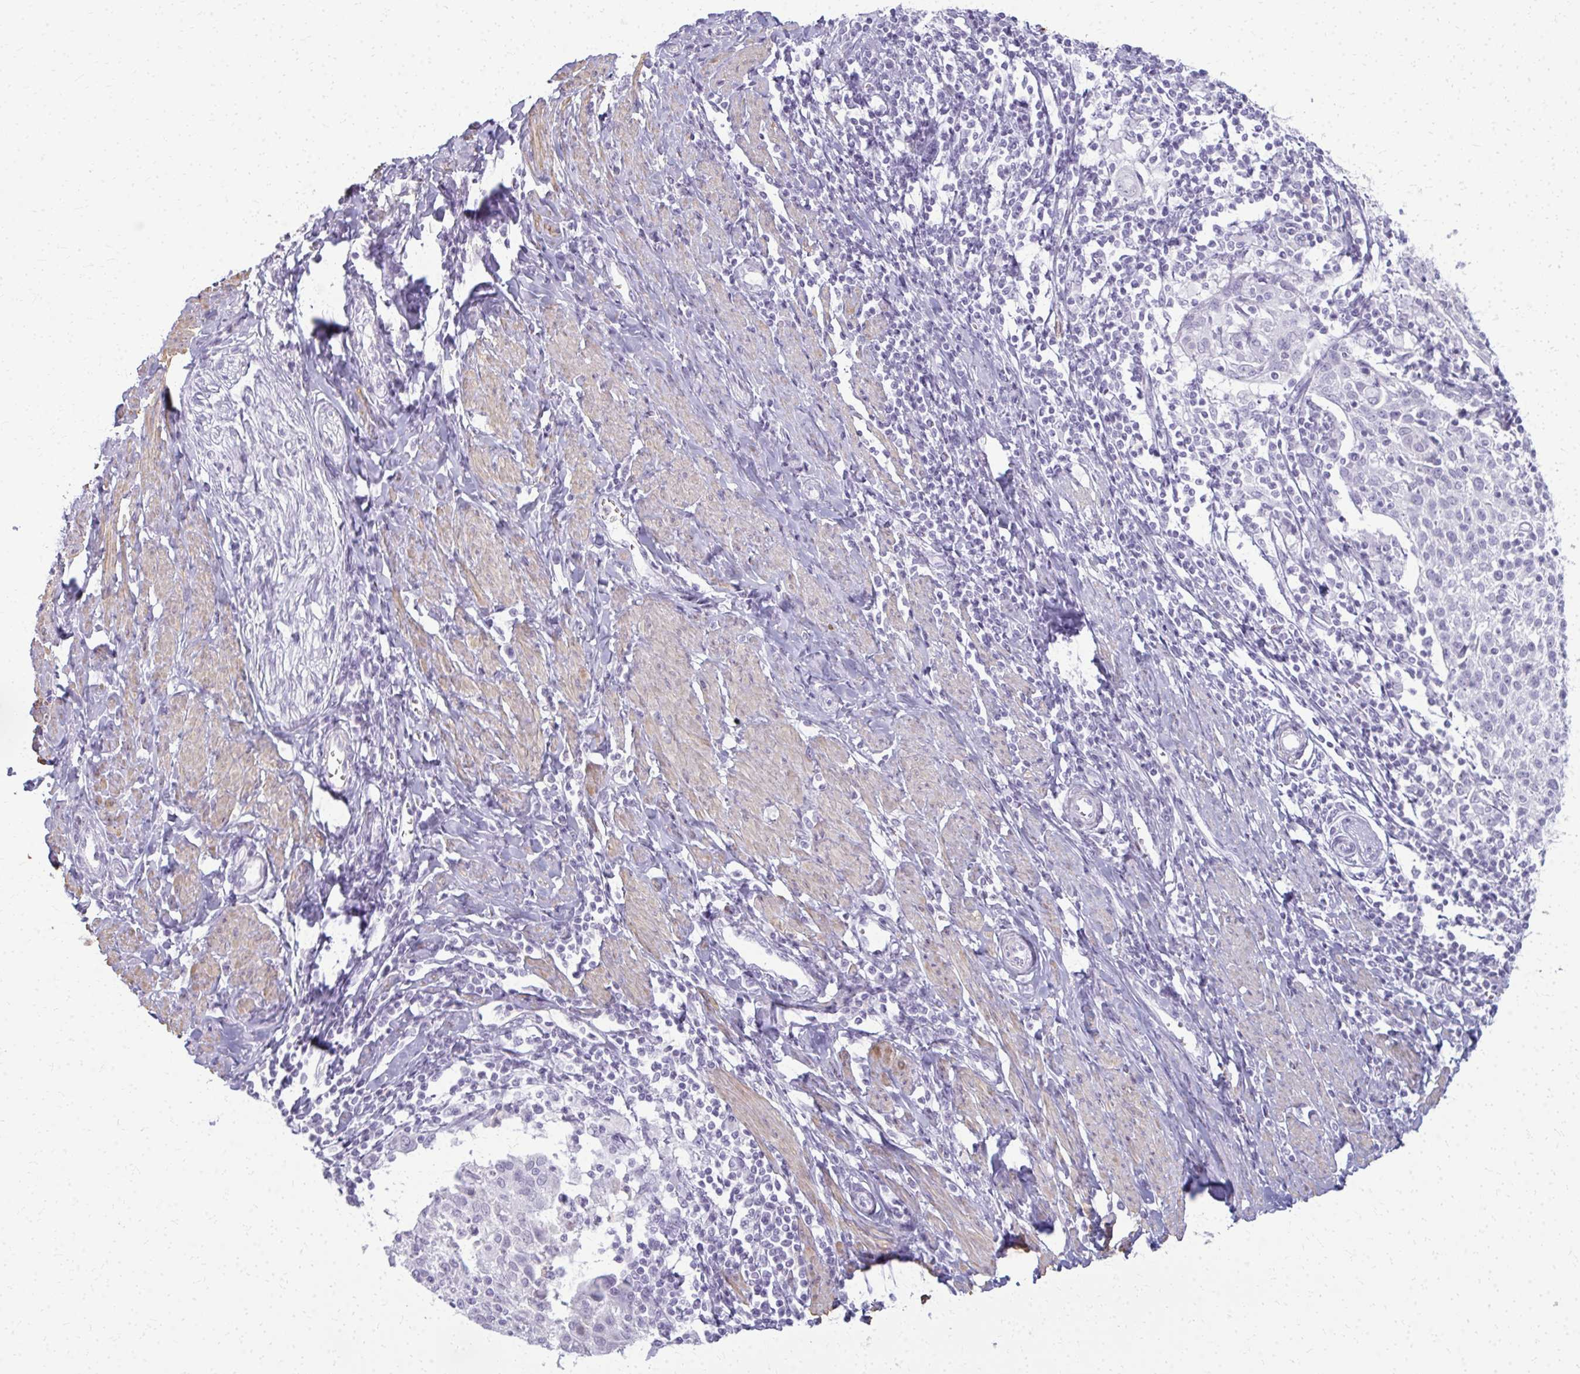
{"staining": {"intensity": "negative", "quantity": "none", "location": "none"}, "tissue": "cervical cancer", "cell_type": "Tumor cells", "image_type": "cancer", "snomed": [{"axis": "morphology", "description": "Squamous cell carcinoma, NOS"}, {"axis": "topography", "description": "Cervix"}], "caption": "Immunohistochemistry photomicrograph of neoplastic tissue: human cervical cancer (squamous cell carcinoma) stained with DAB (3,3'-diaminobenzidine) displays no significant protein staining in tumor cells. The staining is performed using DAB brown chromogen with nuclei counter-stained in using hematoxylin.", "gene": "CA3", "patient": {"sex": "female", "age": 52}}